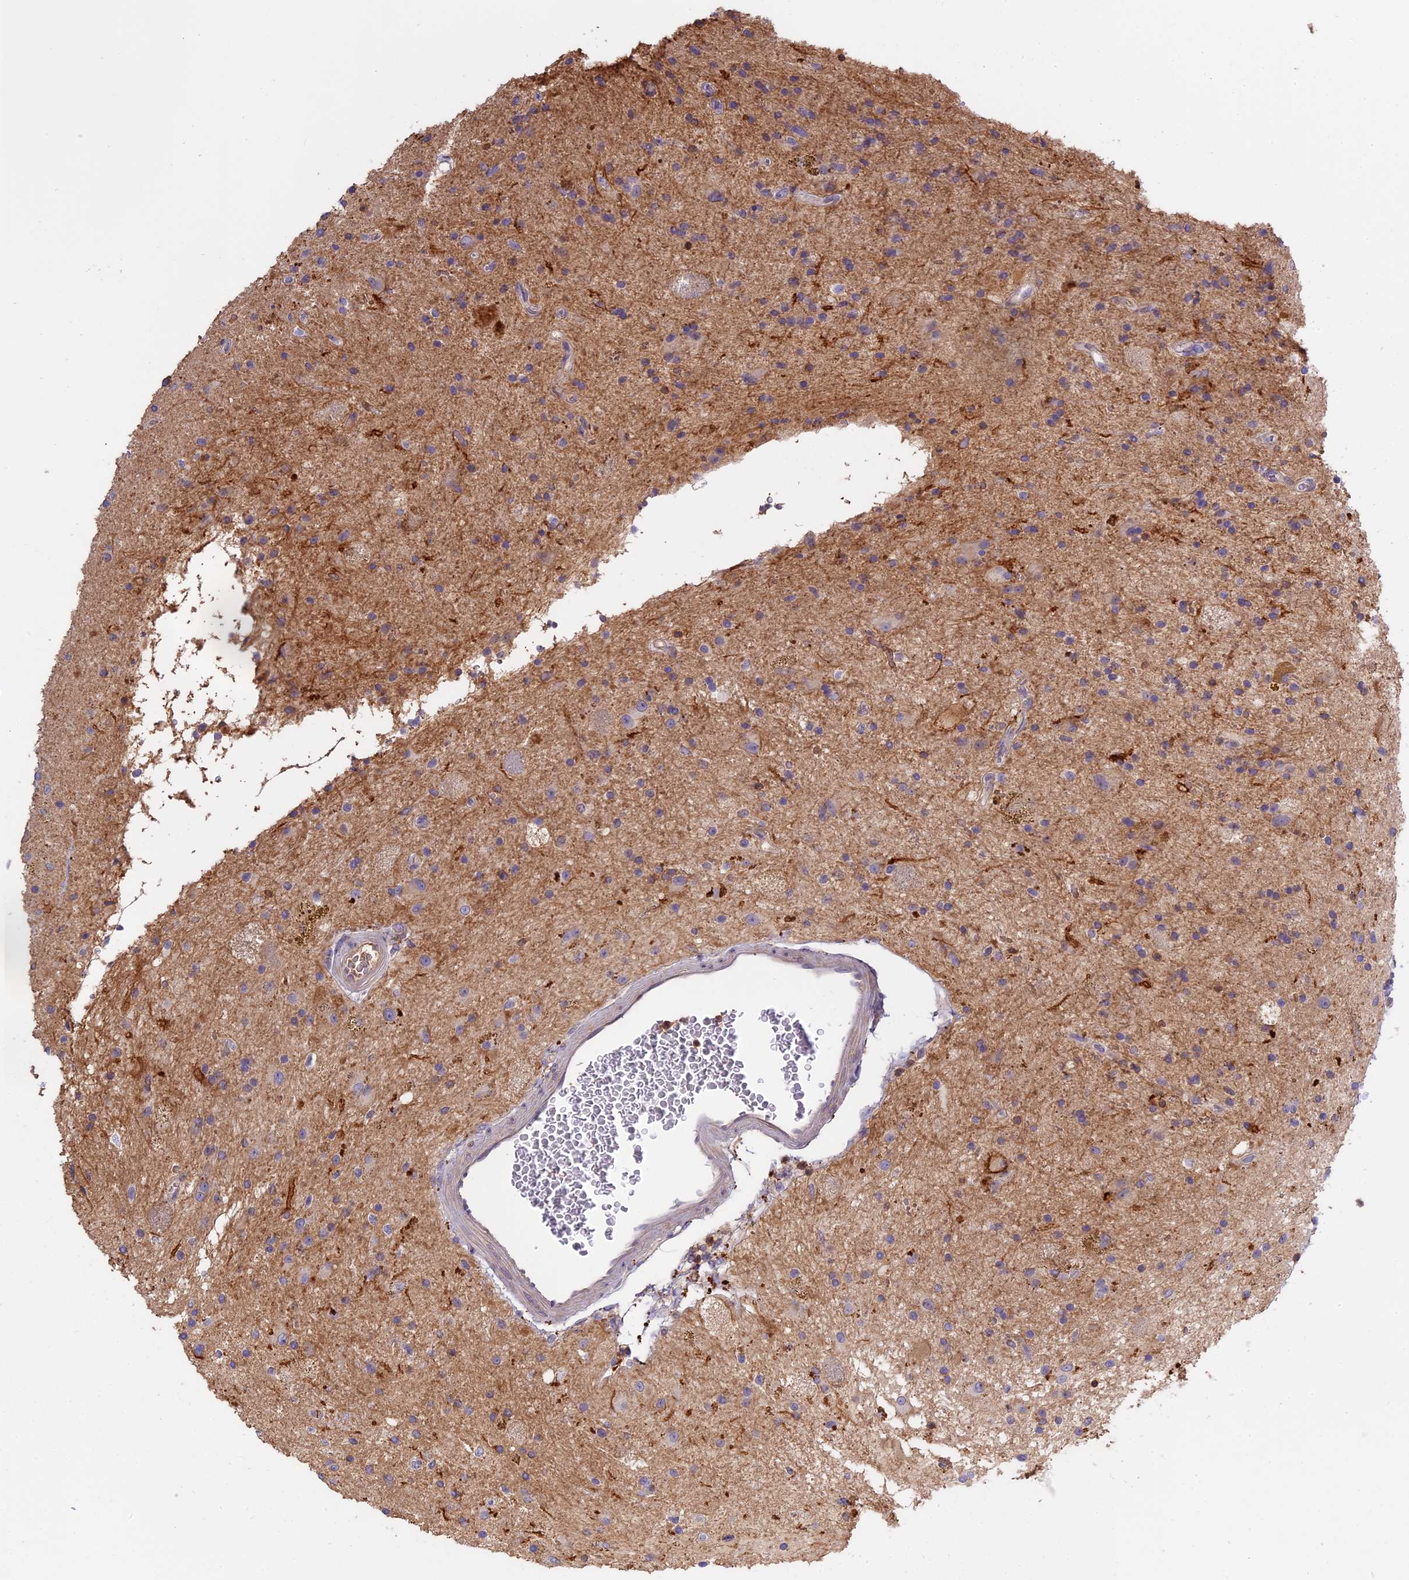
{"staining": {"intensity": "negative", "quantity": "none", "location": "none"}, "tissue": "glioma", "cell_type": "Tumor cells", "image_type": "cancer", "snomed": [{"axis": "morphology", "description": "Glioma, malignant, High grade"}, {"axis": "topography", "description": "Brain"}], "caption": "The histopathology image displays no significant staining in tumor cells of high-grade glioma (malignant).", "gene": "CFAP119", "patient": {"sex": "male", "age": 34}}